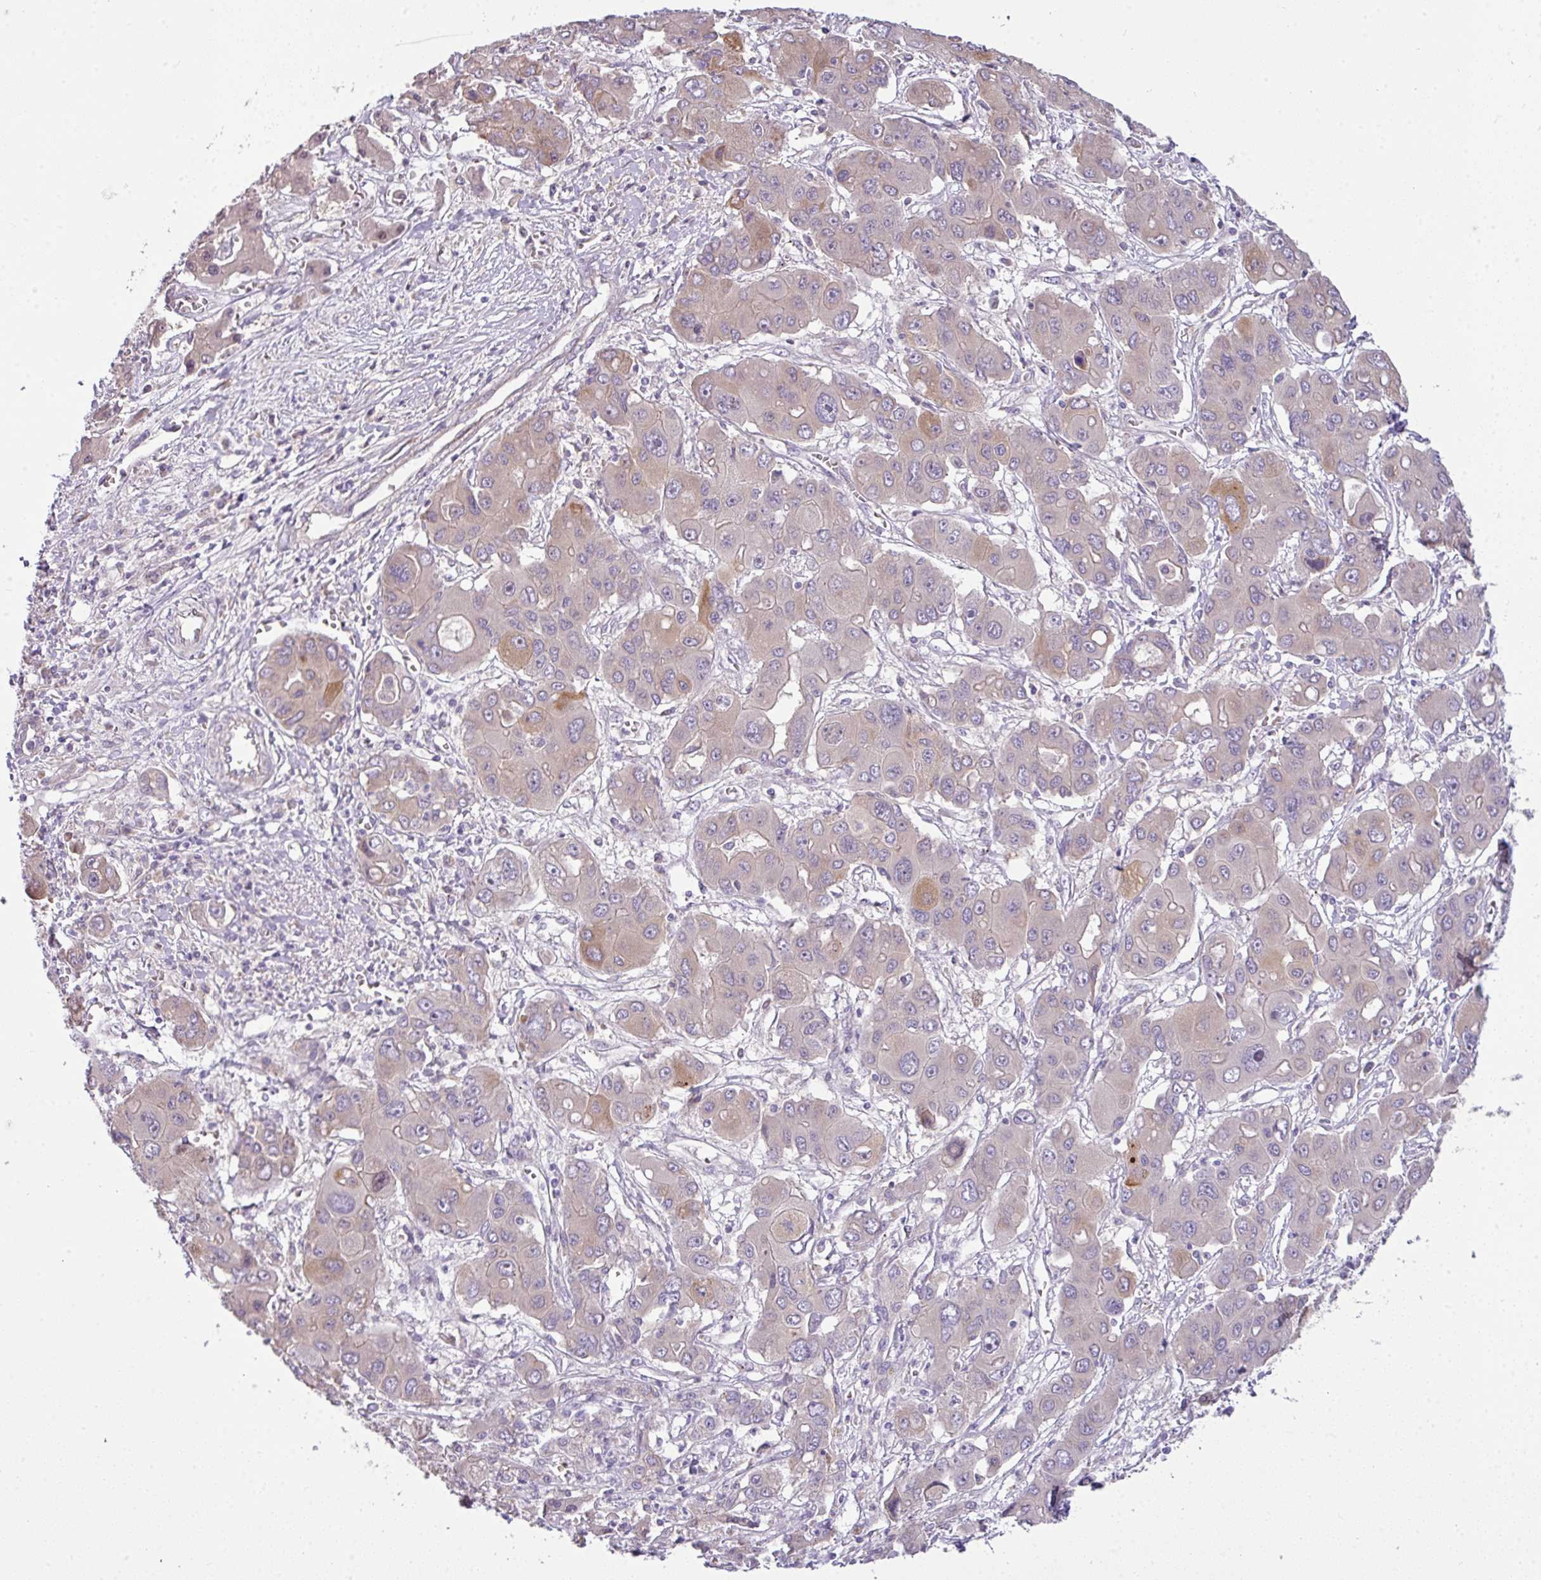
{"staining": {"intensity": "weak", "quantity": "<25%", "location": "cytoplasmic/membranous"}, "tissue": "liver cancer", "cell_type": "Tumor cells", "image_type": "cancer", "snomed": [{"axis": "morphology", "description": "Cholangiocarcinoma"}, {"axis": "topography", "description": "Liver"}], "caption": "DAB (3,3'-diaminobenzidine) immunohistochemical staining of human liver cancer reveals no significant positivity in tumor cells.", "gene": "PIK3R5", "patient": {"sex": "male", "age": 67}}